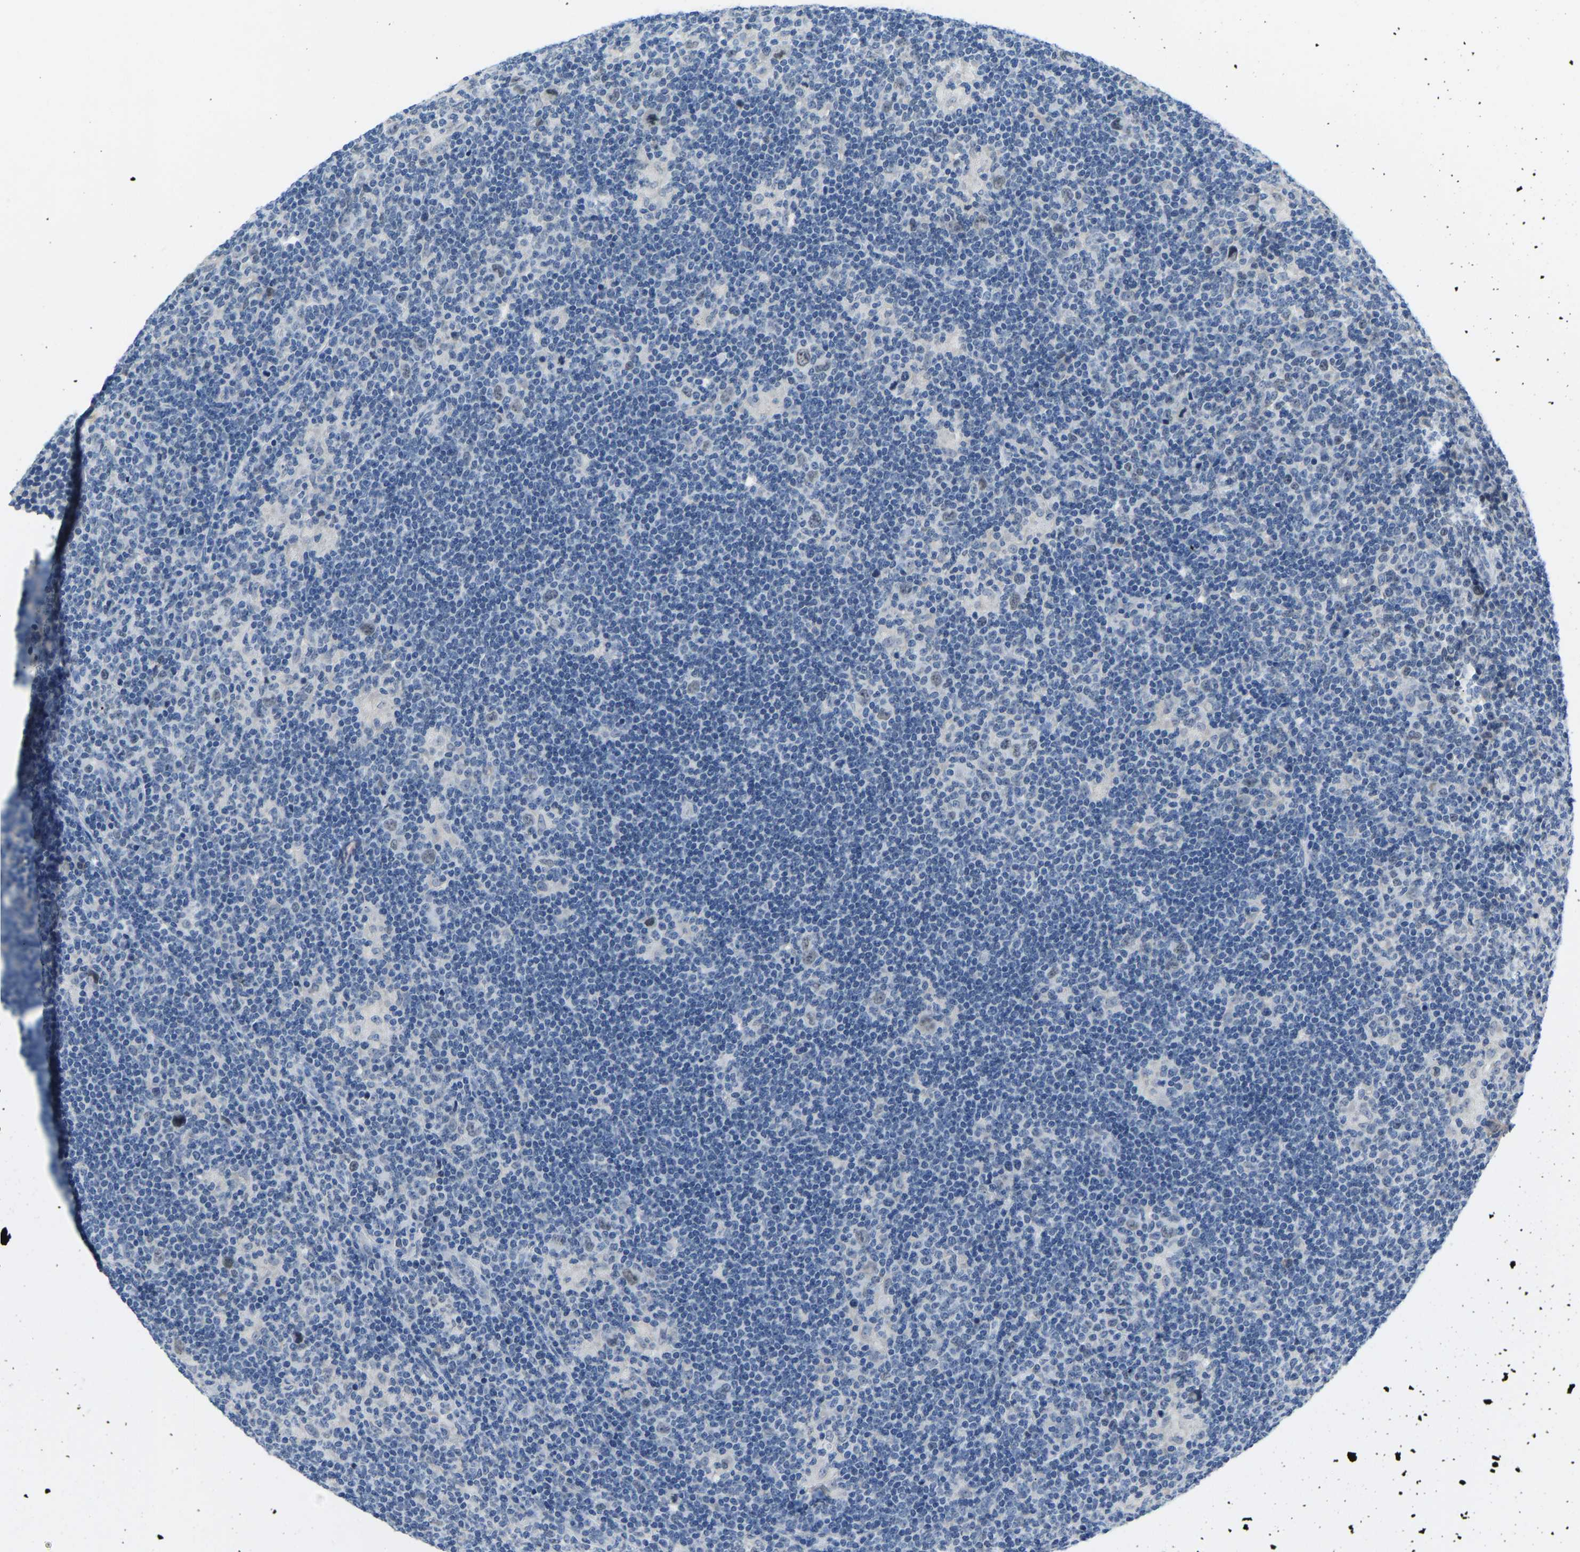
{"staining": {"intensity": "weak", "quantity": "25%-75%", "location": "nuclear"}, "tissue": "lymphoma", "cell_type": "Tumor cells", "image_type": "cancer", "snomed": [{"axis": "morphology", "description": "Hodgkin's disease, NOS"}, {"axis": "topography", "description": "Lymph node"}], "caption": "Human Hodgkin's disease stained for a protein (brown) shows weak nuclear positive expression in approximately 25%-75% of tumor cells.", "gene": "VRK1", "patient": {"sex": "female", "age": 57}}